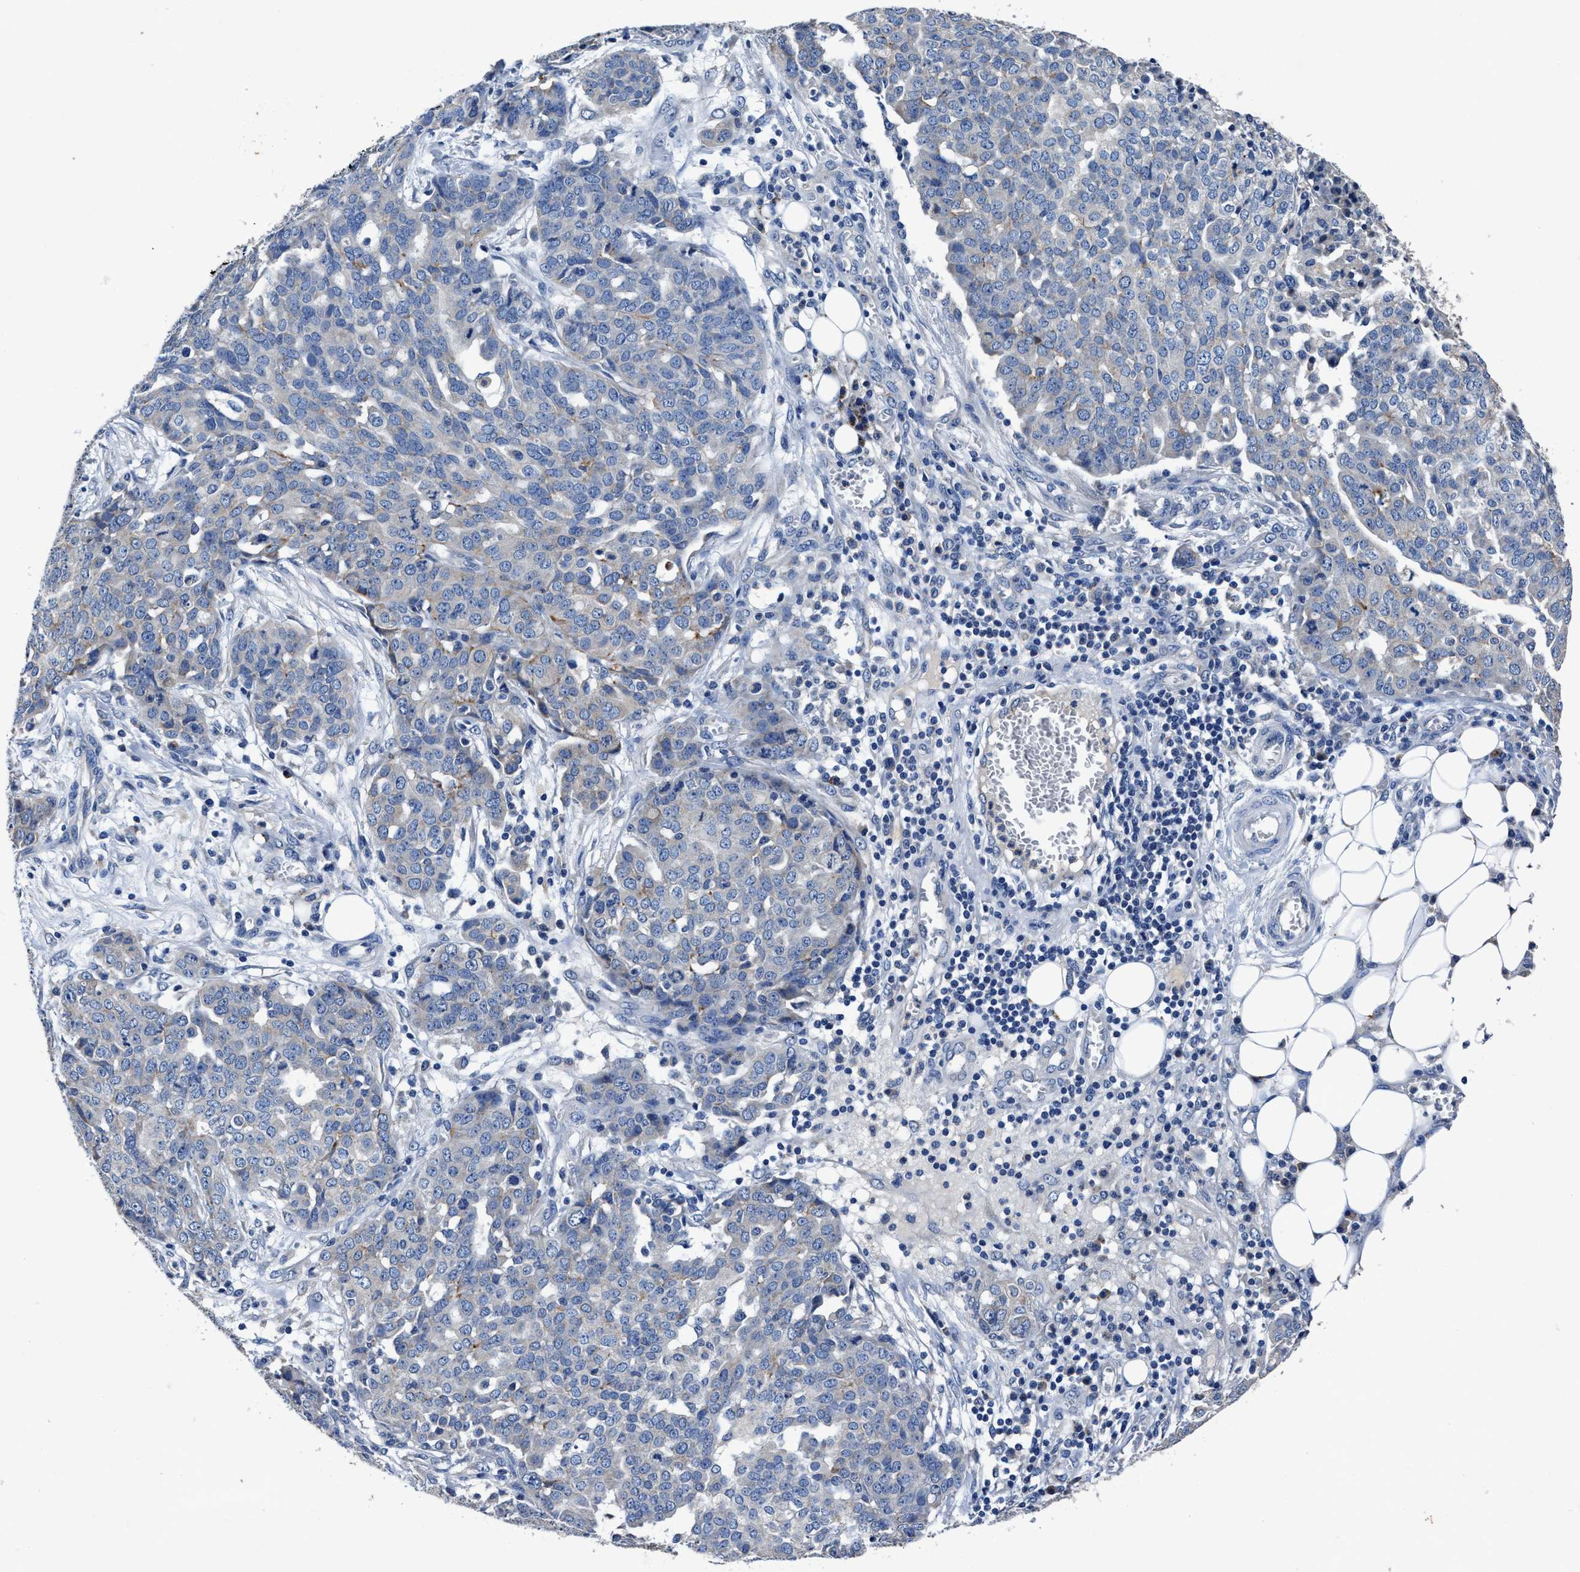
{"staining": {"intensity": "negative", "quantity": "none", "location": "none"}, "tissue": "ovarian cancer", "cell_type": "Tumor cells", "image_type": "cancer", "snomed": [{"axis": "morphology", "description": "Cystadenocarcinoma, serous, NOS"}, {"axis": "topography", "description": "Soft tissue"}, {"axis": "topography", "description": "Ovary"}], "caption": "High magnification brightfield microscopy of ovarian cancer stained with DAB (3,3'-diaminobenzidine) (brown) and counterstained with hematoxylin (blue): tumor cells show no significant staining.", "gene": "UBR4", "patient": {"sex": "female", "age": 57}}